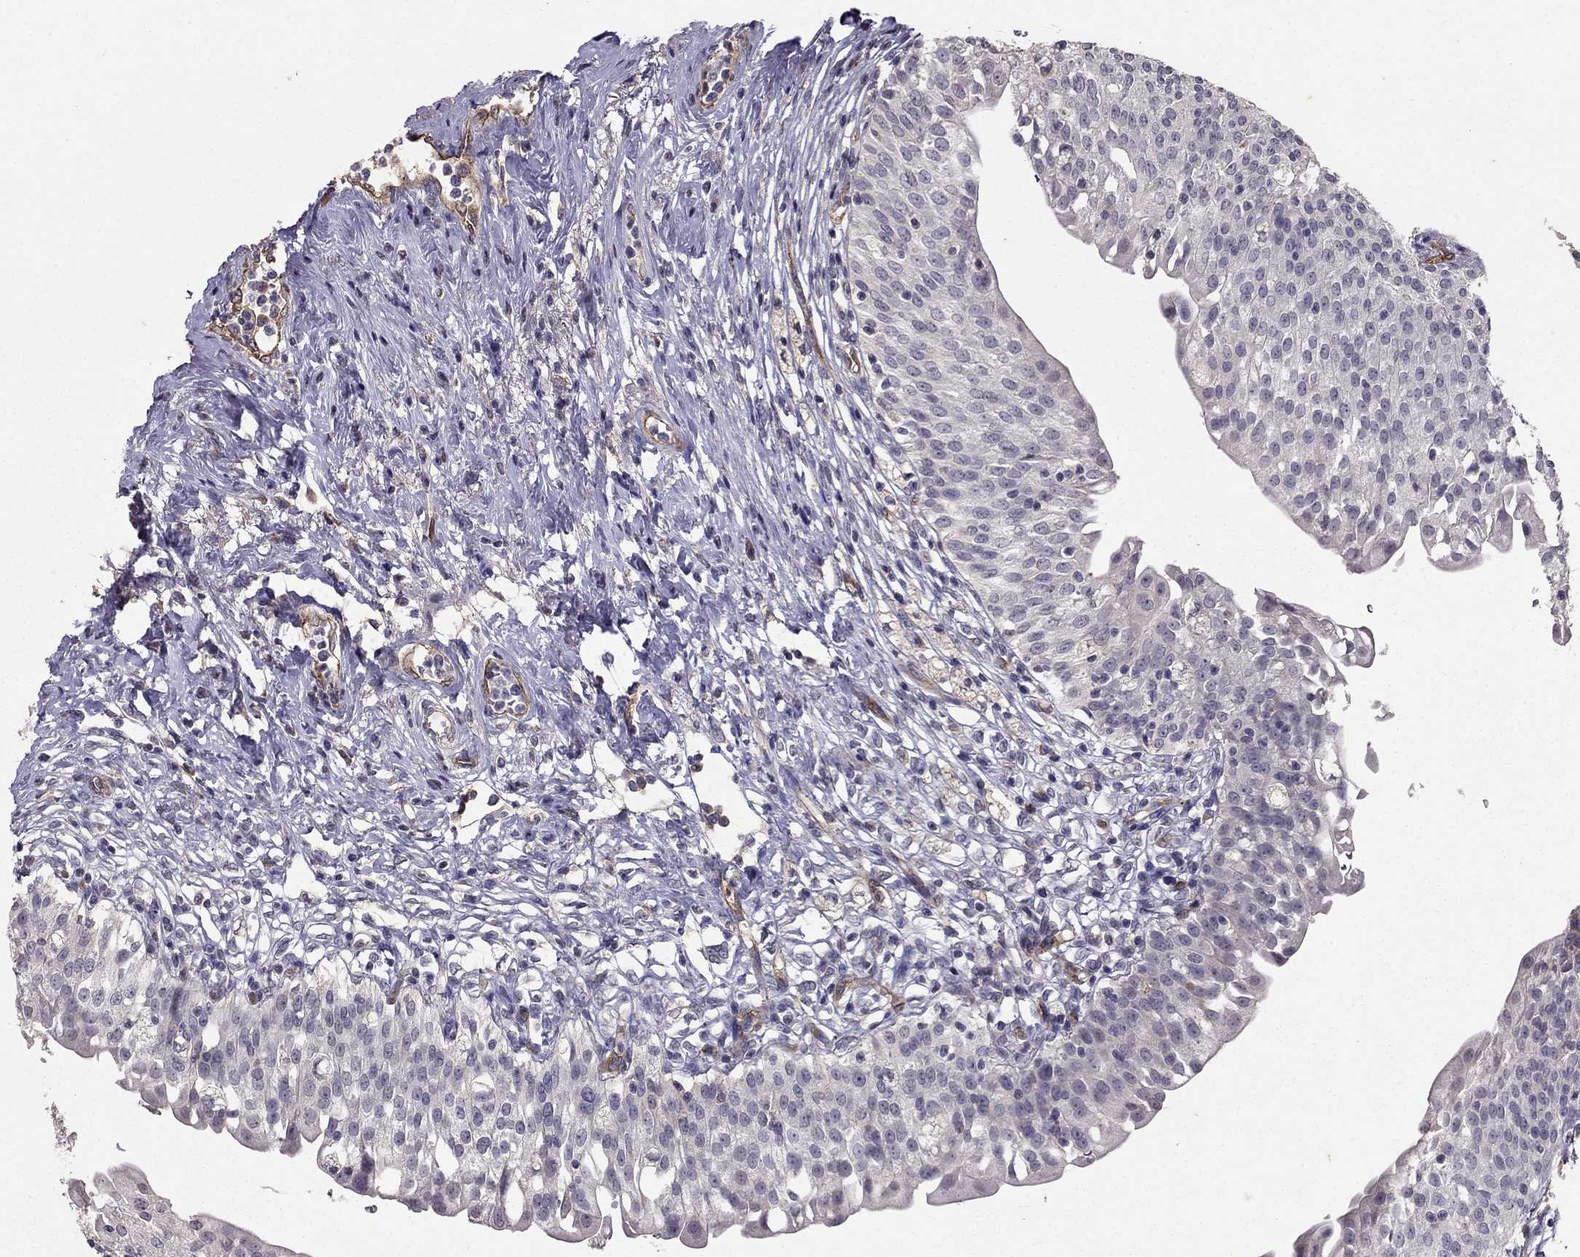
{"staining": {"intensity": "negative", "quantity": "none", "location": "none"}, "tissue": "urinary bladder", "cell_type": "Urothelial cells", "image_type": "normal", "snomed": [{"axis": "morphology", "description": "Normal tissue, NOS"}, {"axis": "topography", "description": "Urinary bladder"}], "caption": "Immunohistochemical staining of benign human urinary bladder reveals no significant positivity in urothelial cells. (IHC, brightfield microscopy, high magnification).", "gene": "RASIP1", "patient": {"sex": "male", "age": 76}}